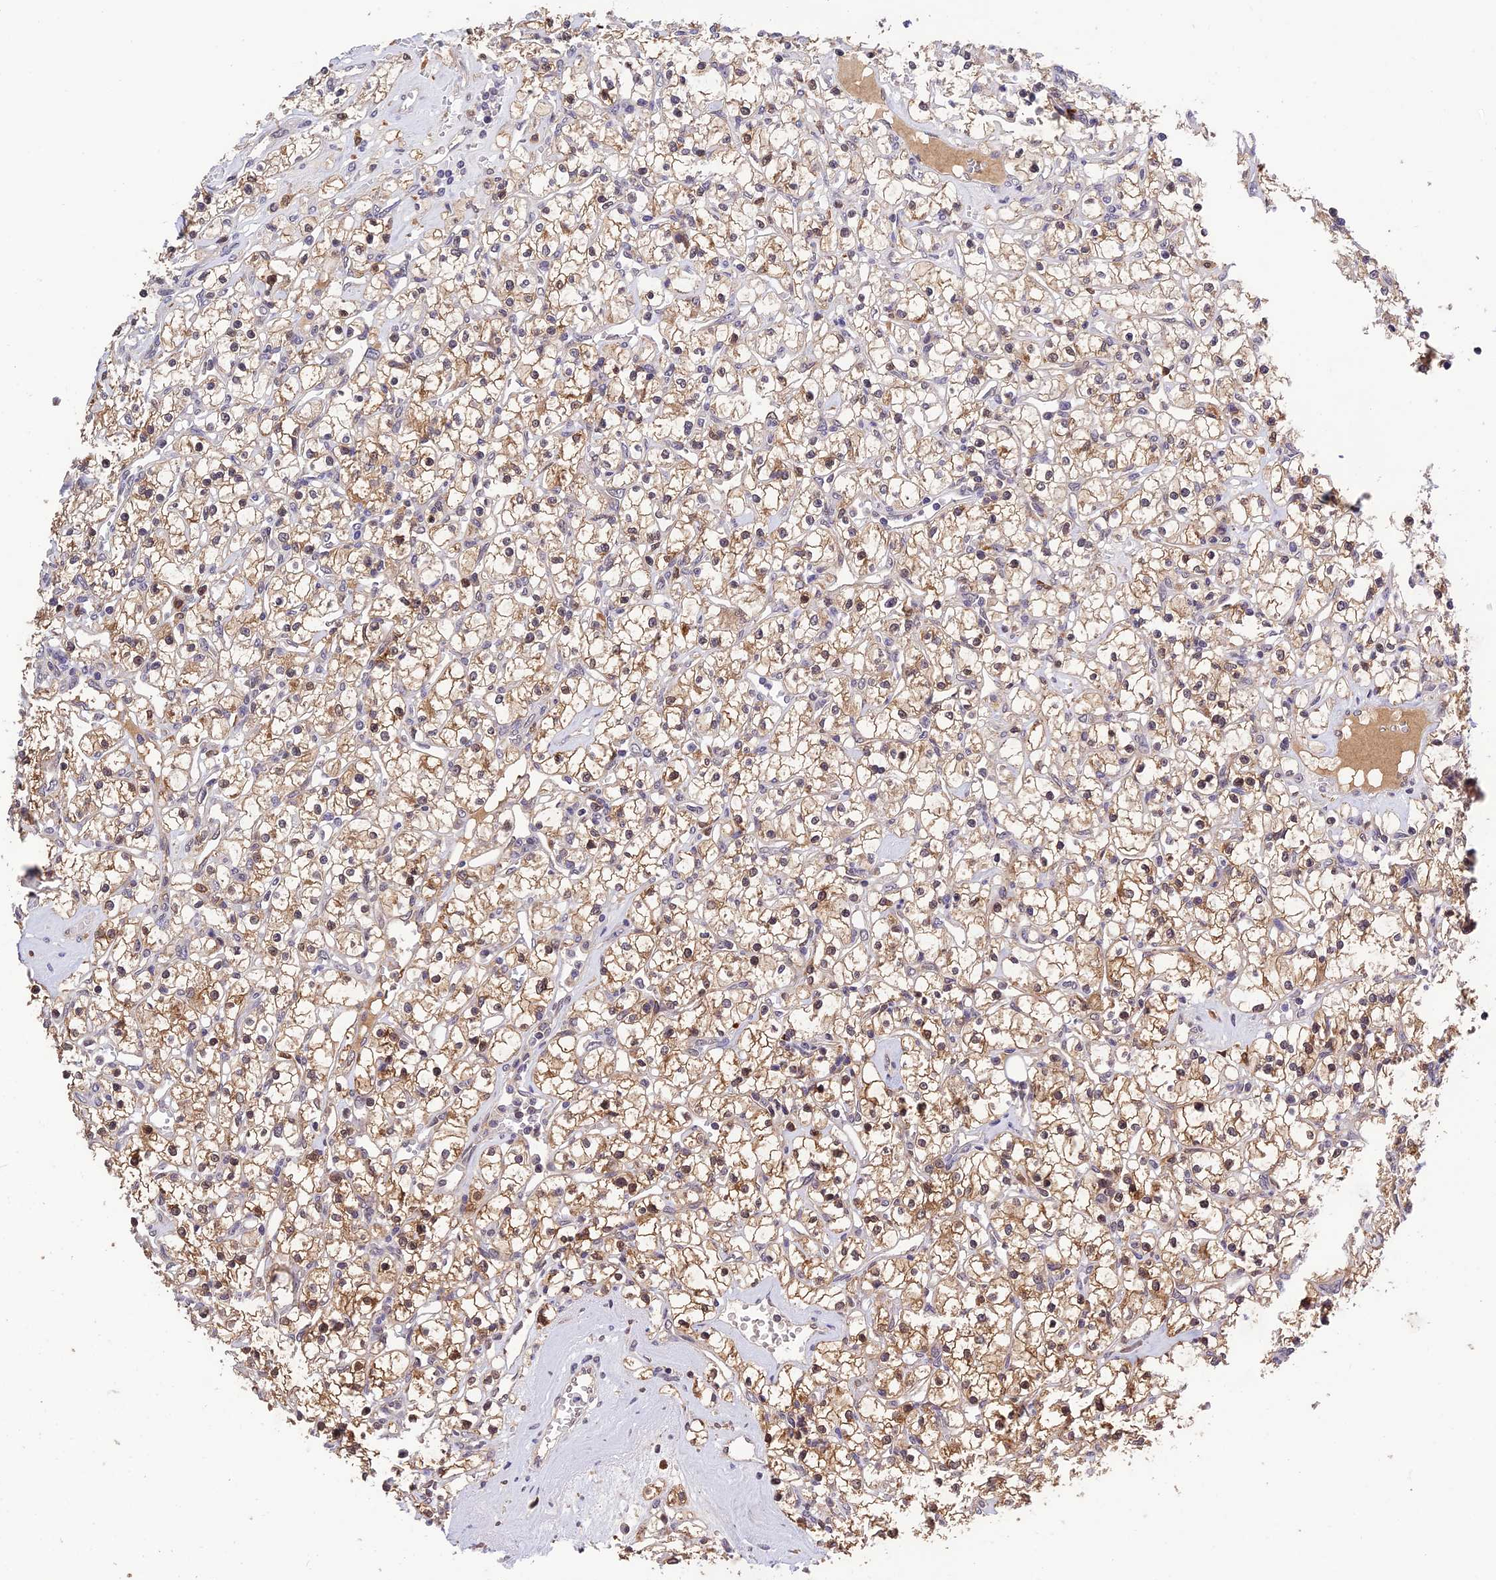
{"staining": {"intensity": "moderate", "quantity": ">75%", "location": "cytoplasmic/membranous"}, "tissue": "renal cancer", "cell_type": "Tumor cells", "image_type": "cancer", "snomed": [{"axis": "morphology", "description": "Adenocarcinoma, NOS"}, {"axis": "topography", "description": "Kidney"}], "caption": "Brown immunohistochemical staining in human renal cancer (adenocarcinoma) shows moderate cytoplasmic/membranous expression in approximately >75% of tumor cells. The protein is stained brown, and the nuclei are stained in blue (DAB (3,3'-diaminobenzidine) IHC with brightfield microscopy, high magnification).", "gene": "MNS1", "patient": {"sex": "female", "age": 59}}